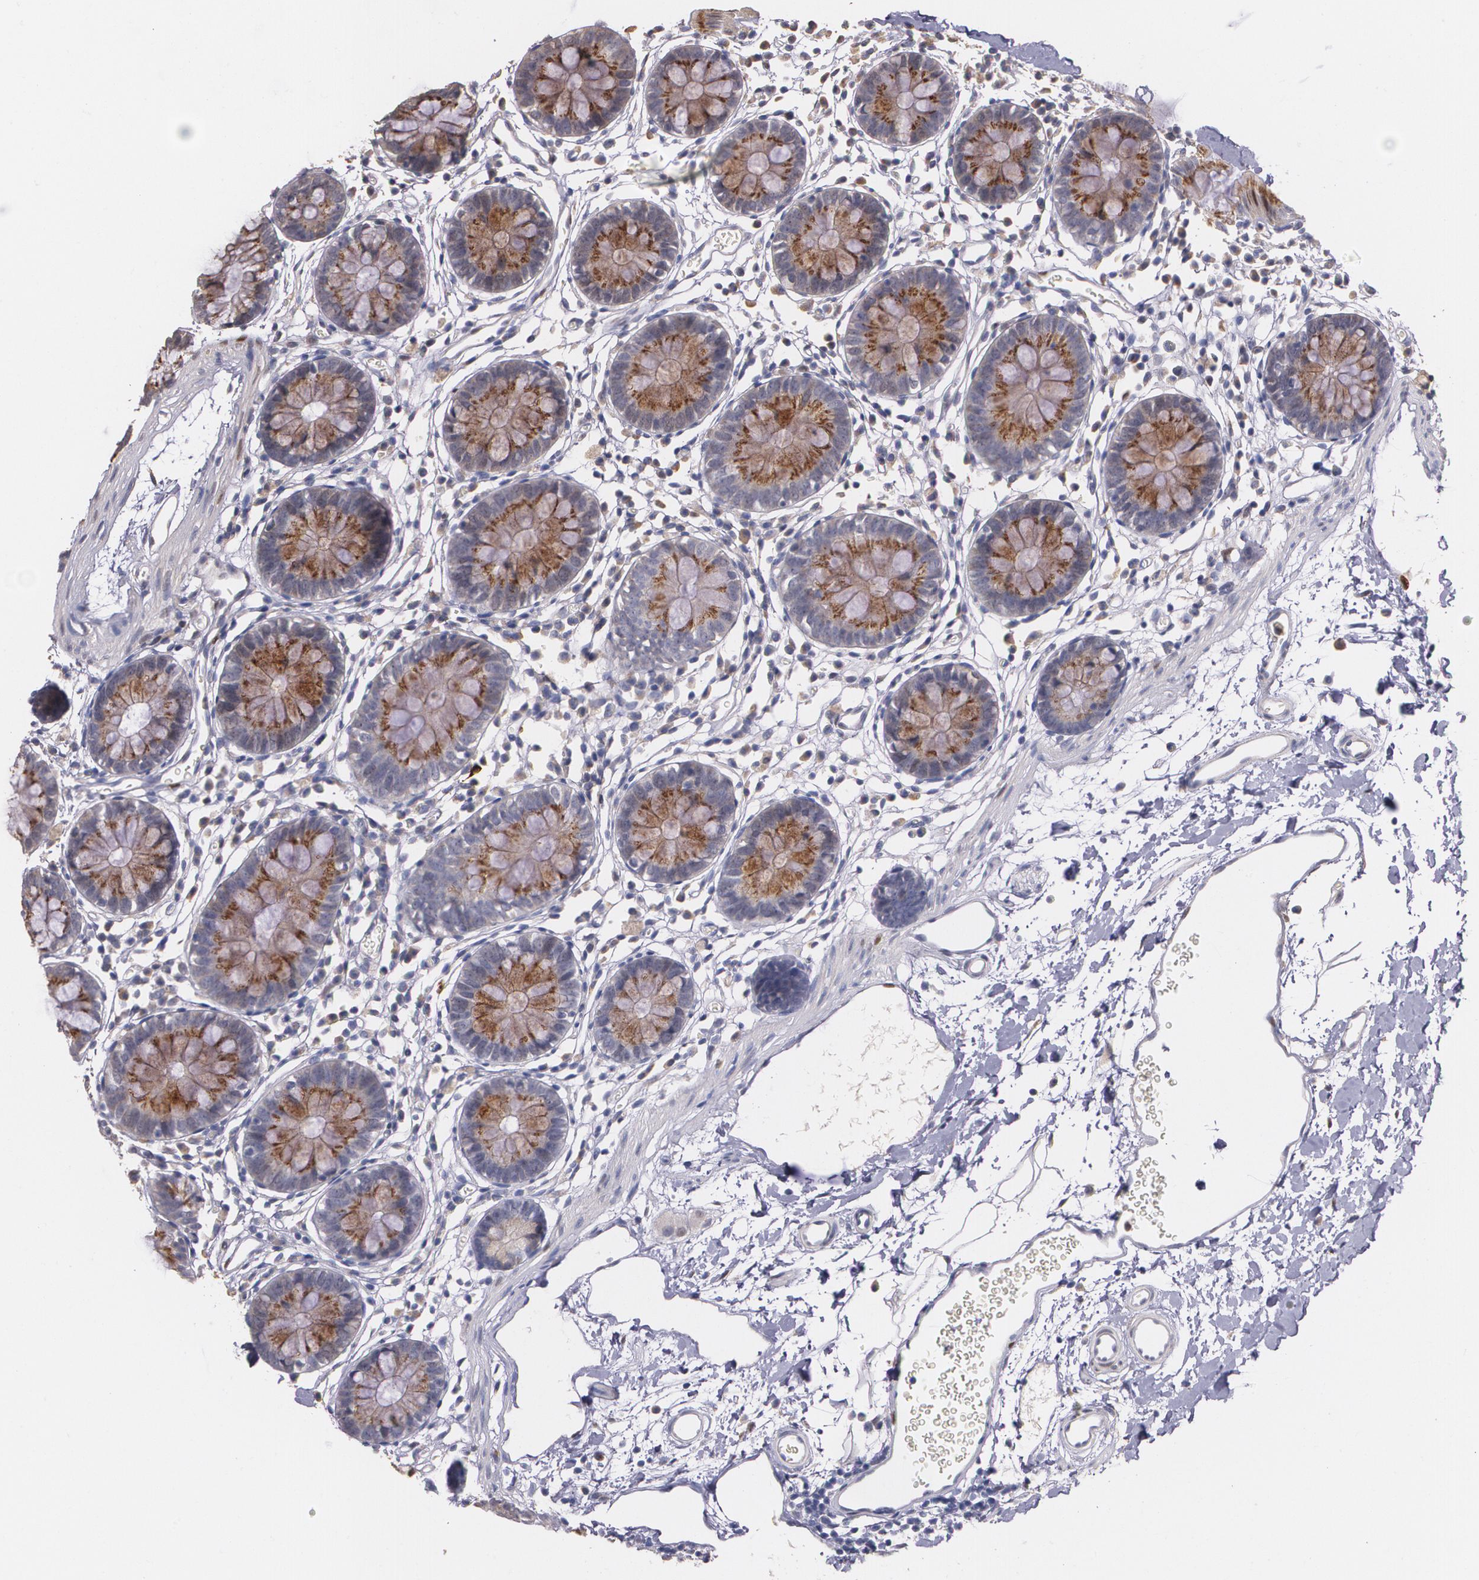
{"staining": {"intensity": "negative", "quantity": "none", "location": "none"}, "tissue": "colon", "cell_type": "Endothelial cells", "image_type": "normal", "snomed": [{"axis": "morphology", "description": "Normal tissue, NOS"}, {"axis": "topography", "description": "Colon"}], "caption": "Immunohistochemistry of unremarkable human colon exhibits no staining in endothelial cells. Nuclei are stained in blue.", "gene": "ATF3", "patient": {"sex": "male", "age": 14}}